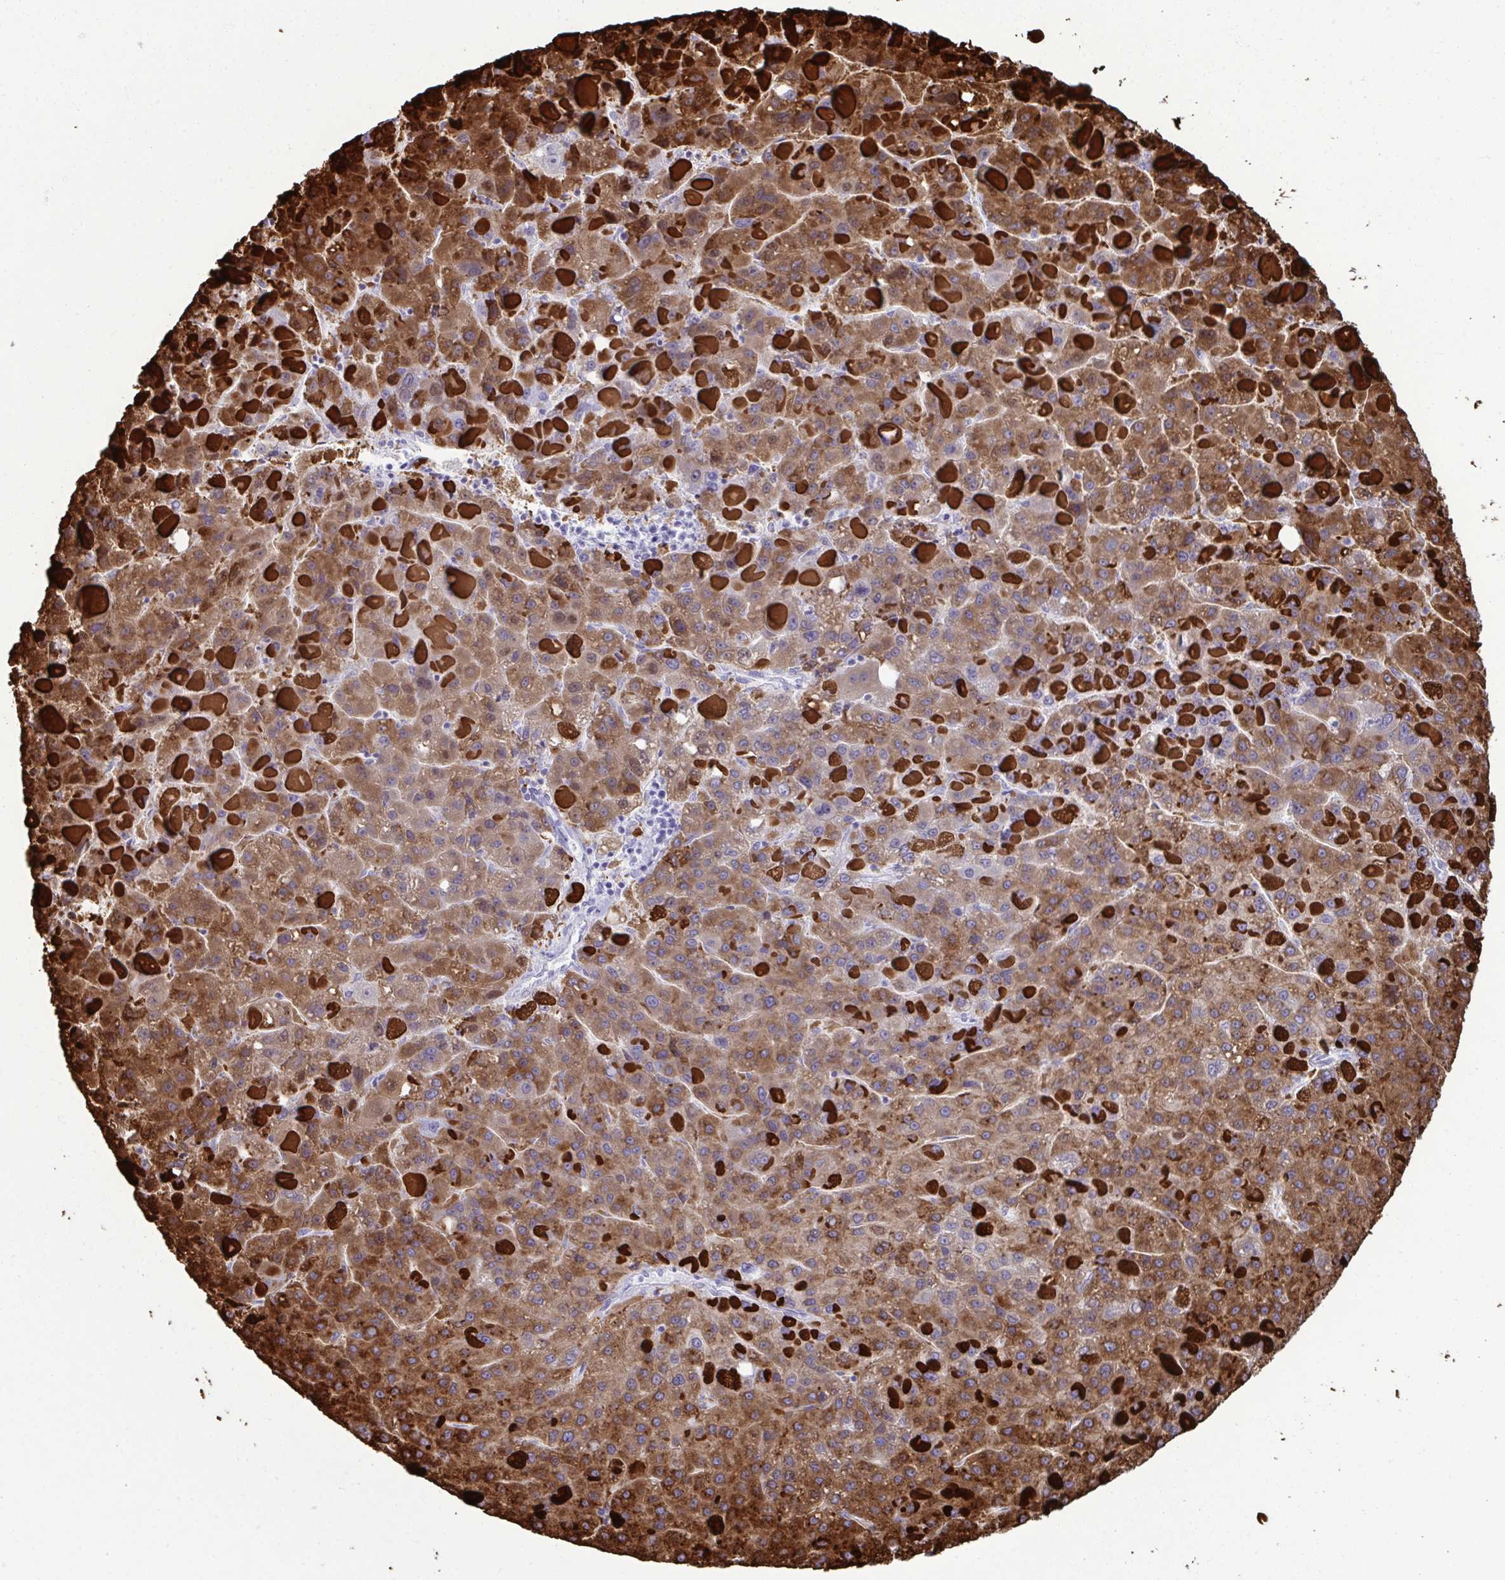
{"staining": {"intensity": "moderate", "quantity": ">75%", "location": "cytoplasmic/membranous"}, "tissue": "liver cancer", "cell_type": "Tumor cells", "image_type": "cancer", "snomed": [{"axis": "morphology", "description": "Carcinoma, Hepatocellular, NOS"}, {"axis": "topography", "description": "Liver"}], "caption": "Protein expression analysis of human hepatocellular carcinoma (liver) reveals moderate cytoplasmic/membranous positivity in about >75% of tumor cells.", "gene": "RGPD5", "patient": {"sex": "female", "age": 82}}